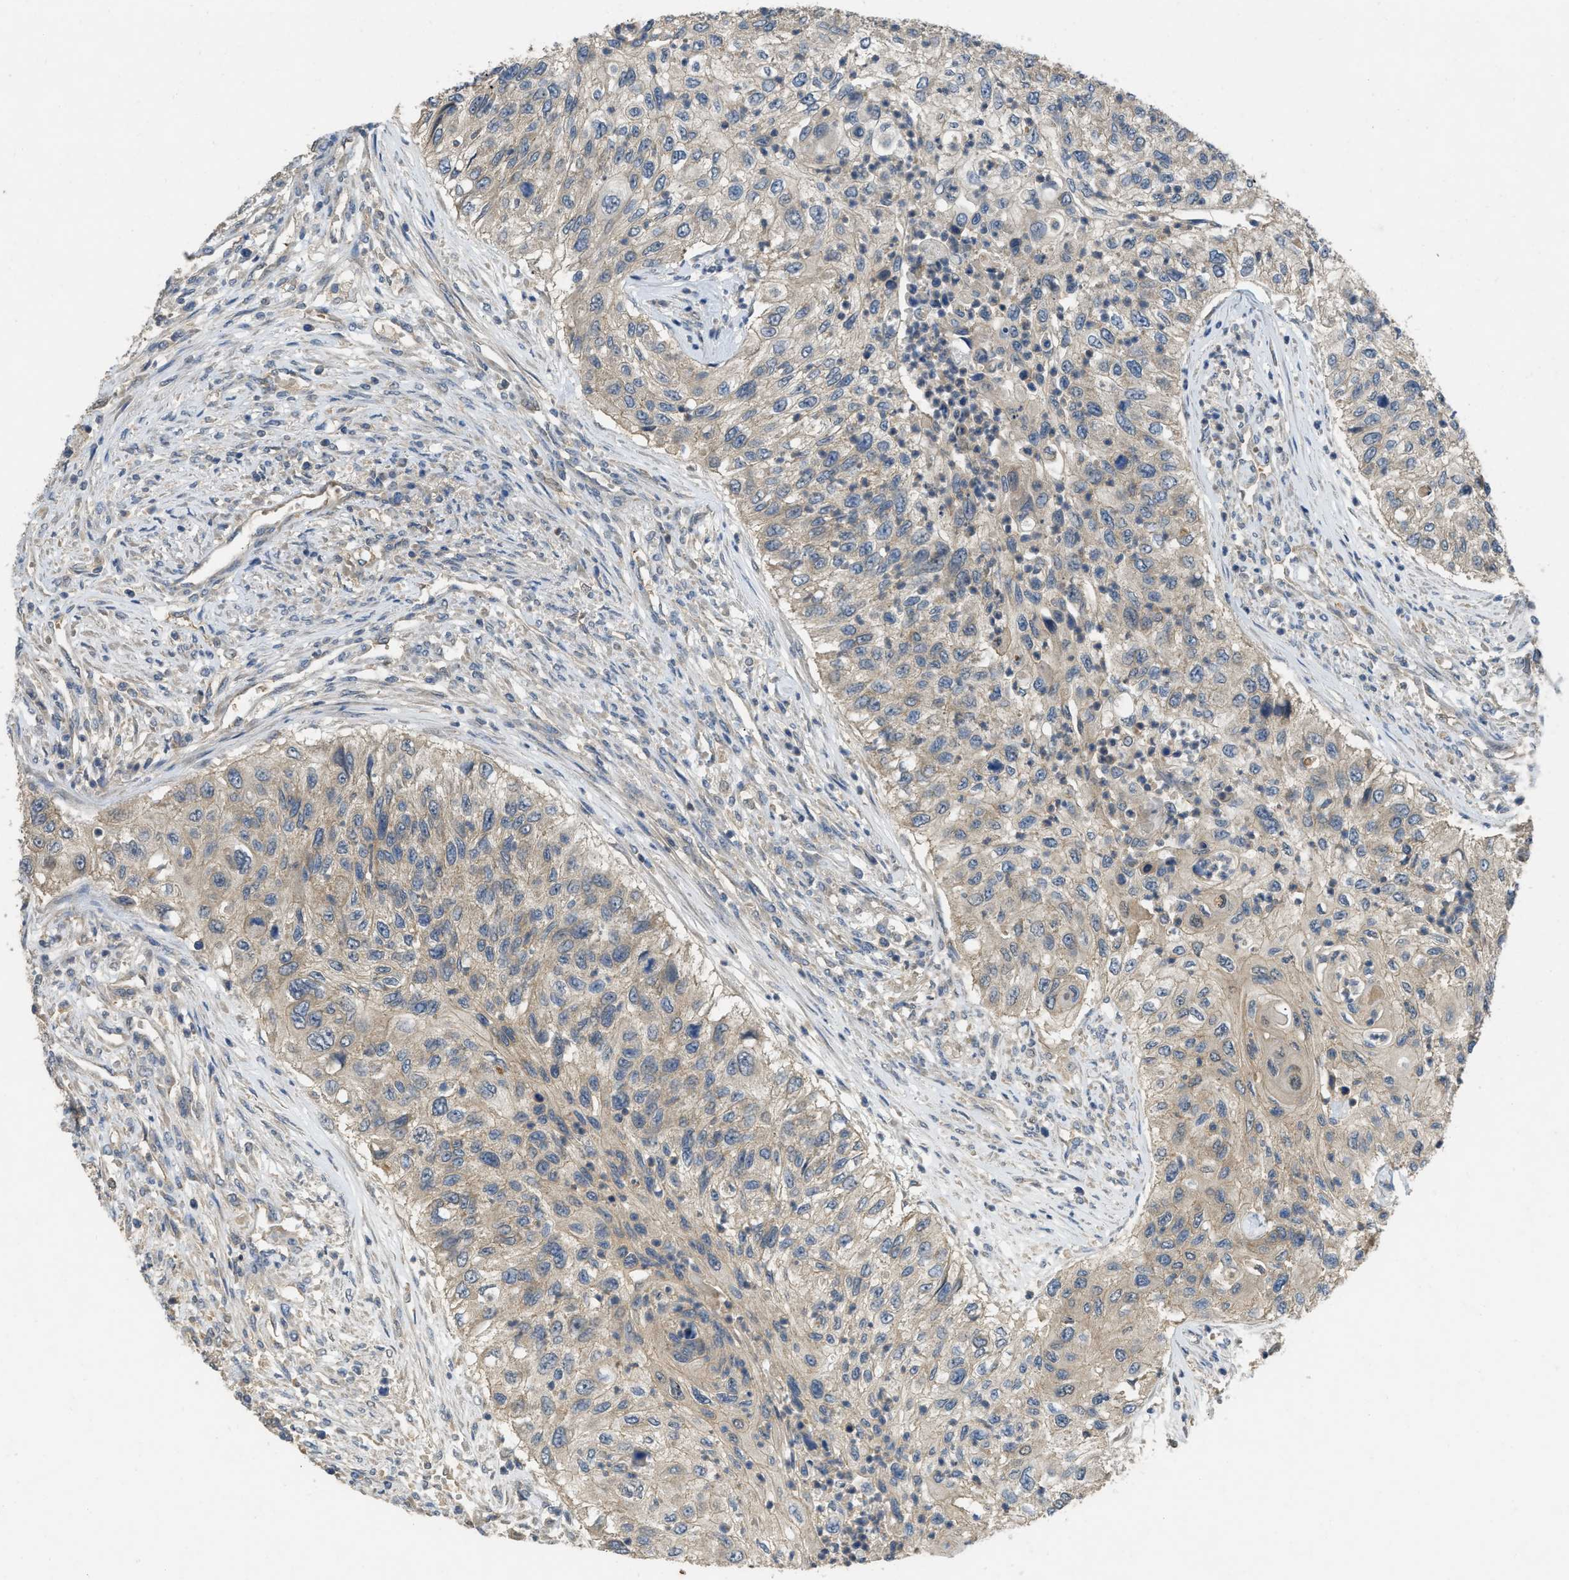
{"staining": {"intensity": "negative", "quantity": "none", "location": "none"}, "tissue": "urothelial cancer", "cell_type": "Tumor cells", "image_type": "cancer", "snomed": [{"axis": "morphology", "description": "Urothelial carcinoma, High grade"}, {"axis": "topography", "description": "Urinary bladder"}], "caption": "The image shows no staining of tumor cells in urothelial cancer.", "gene": "PPP3CA", "patient": {"sex": "female", "age": 60}}